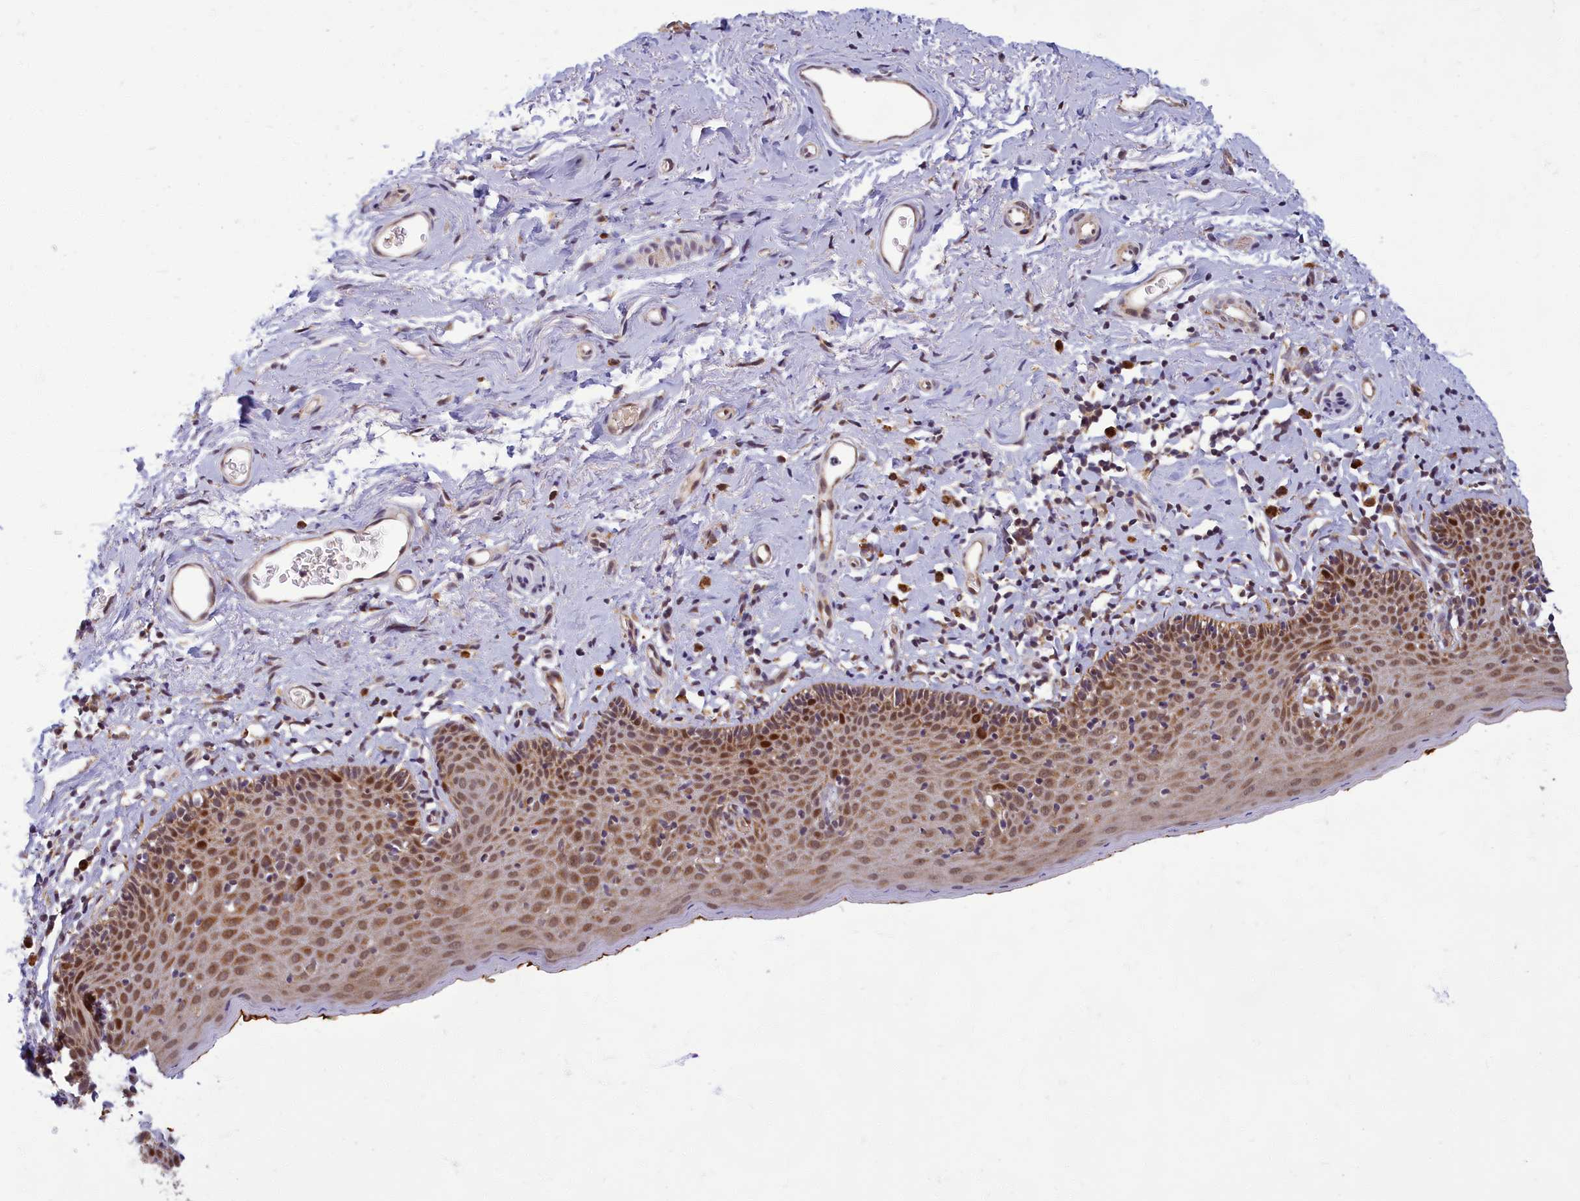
{"staining": {"intensity": "moderate", "quantity": ">75%", "location": "nuclear"}, "tissue": "skin", "cell_type": "Epidermal cells", "image_type": "normal", "snomed": [{"axis": "morphology", "description": "Normal tissue, NOS"}, {"axis": "topography", "description": "Vulva"}], "caption": "This micrograph exhibits immunohistochemistry staining of unremarkable human skin, with medium moderate nuclear positivity in approximately >75% of epidermal cells.", "gene": "EARS2", "patient": {"sex": "female", "age": 66}}